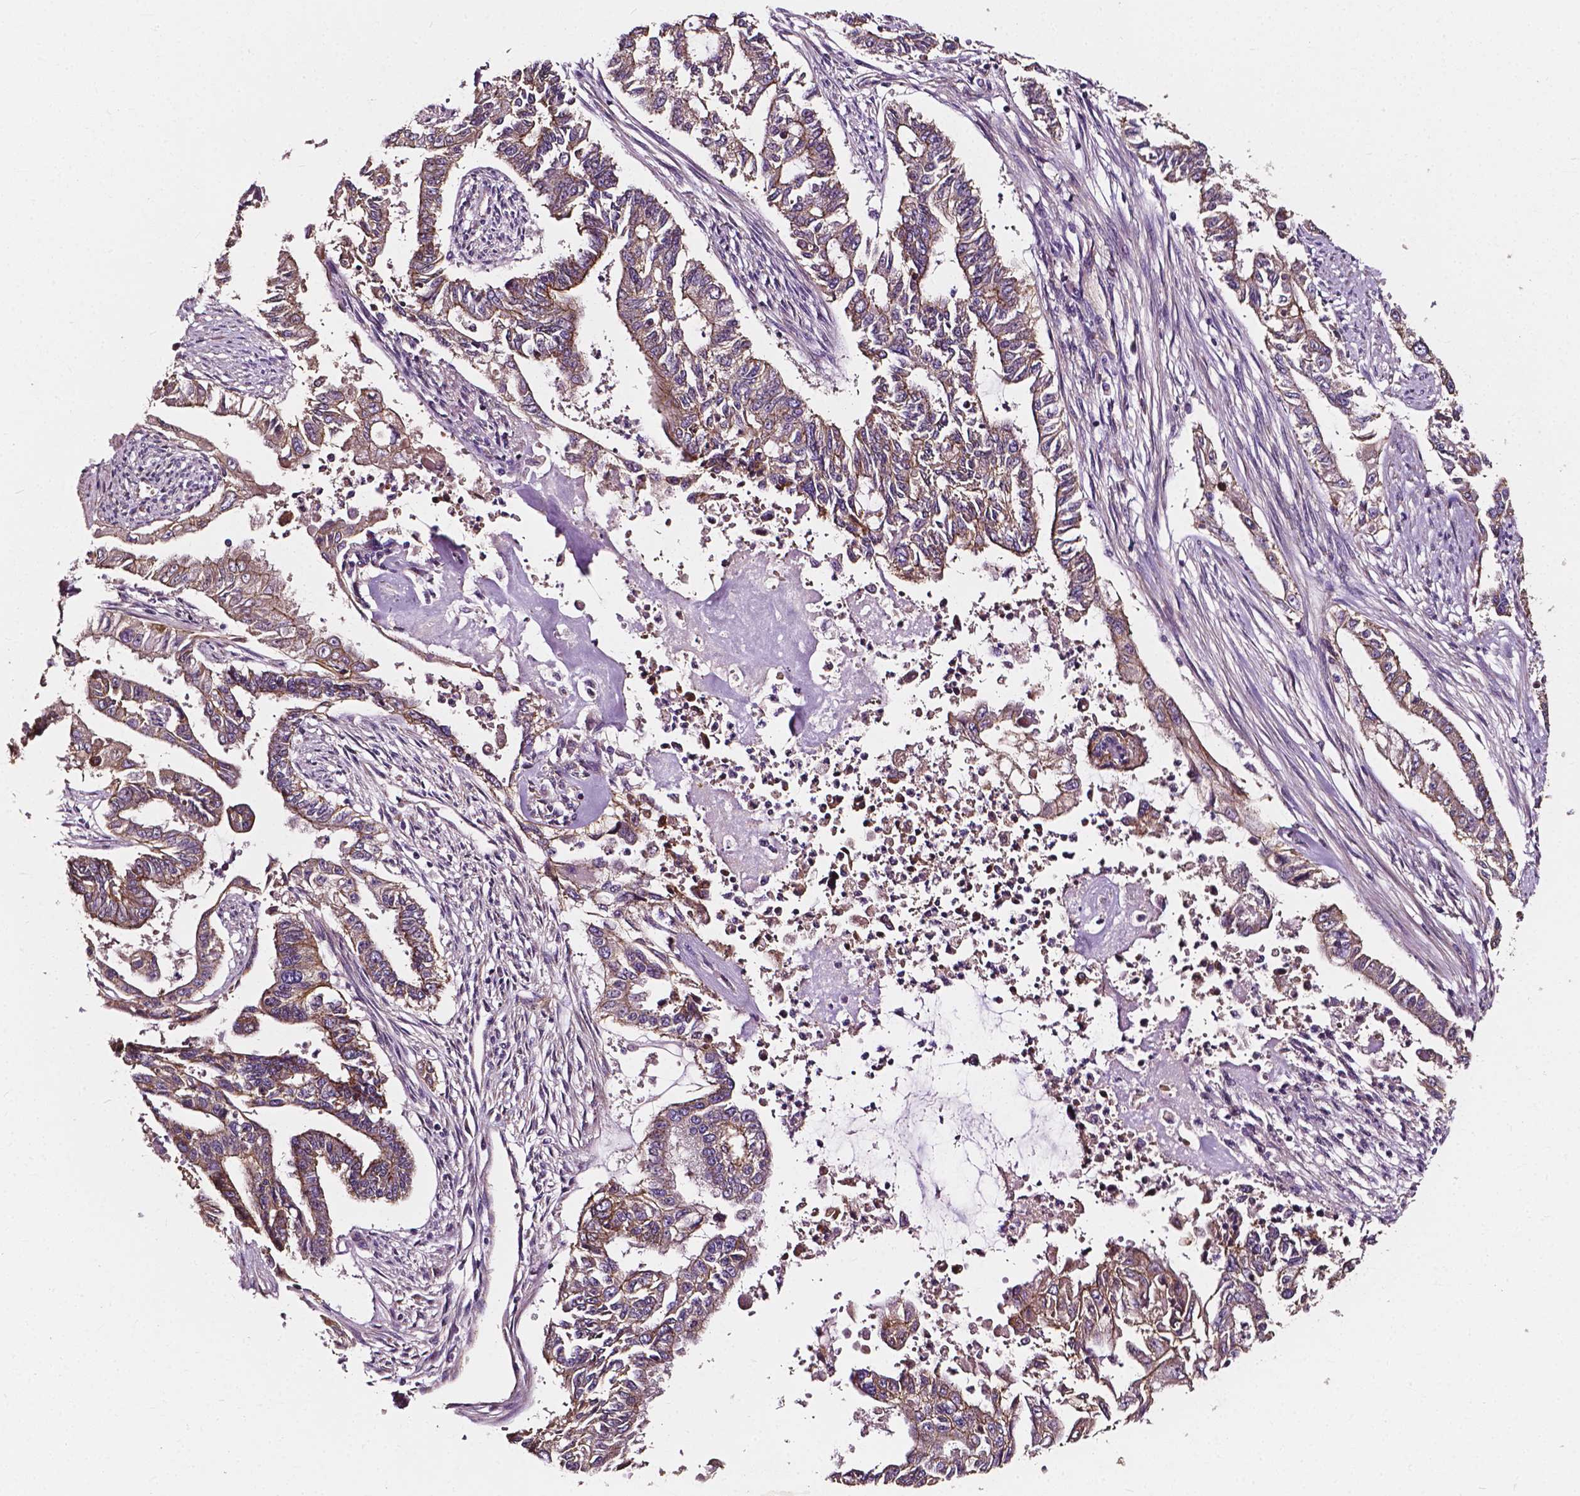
{"staining": {"intensity": "weak", "quantity": ">75%", "location": "cytoplasmic/membranous"}, "tissue": "endometrial cancer", "cell_type": "Tumor cells", "image_type": "cancer", "snomed": [{"axis": "morphology", "description": "Adenocarcinoma, NOS"}, {"axis": "topography", "description": "Uterus"}], "caption": "Immunohistochemical staining of human endometrial adenocarcinoma demonstrates low levels of weak cytoplasmic/membranous staining in about >75% of tumor cells. The staining is performed using DAB brown chromogen to label protein expression. The nuclei are counter-stained blue using hematoxylin.", "gene": "ATG16L1", "patient": {"sex": "female", "age": 59}}